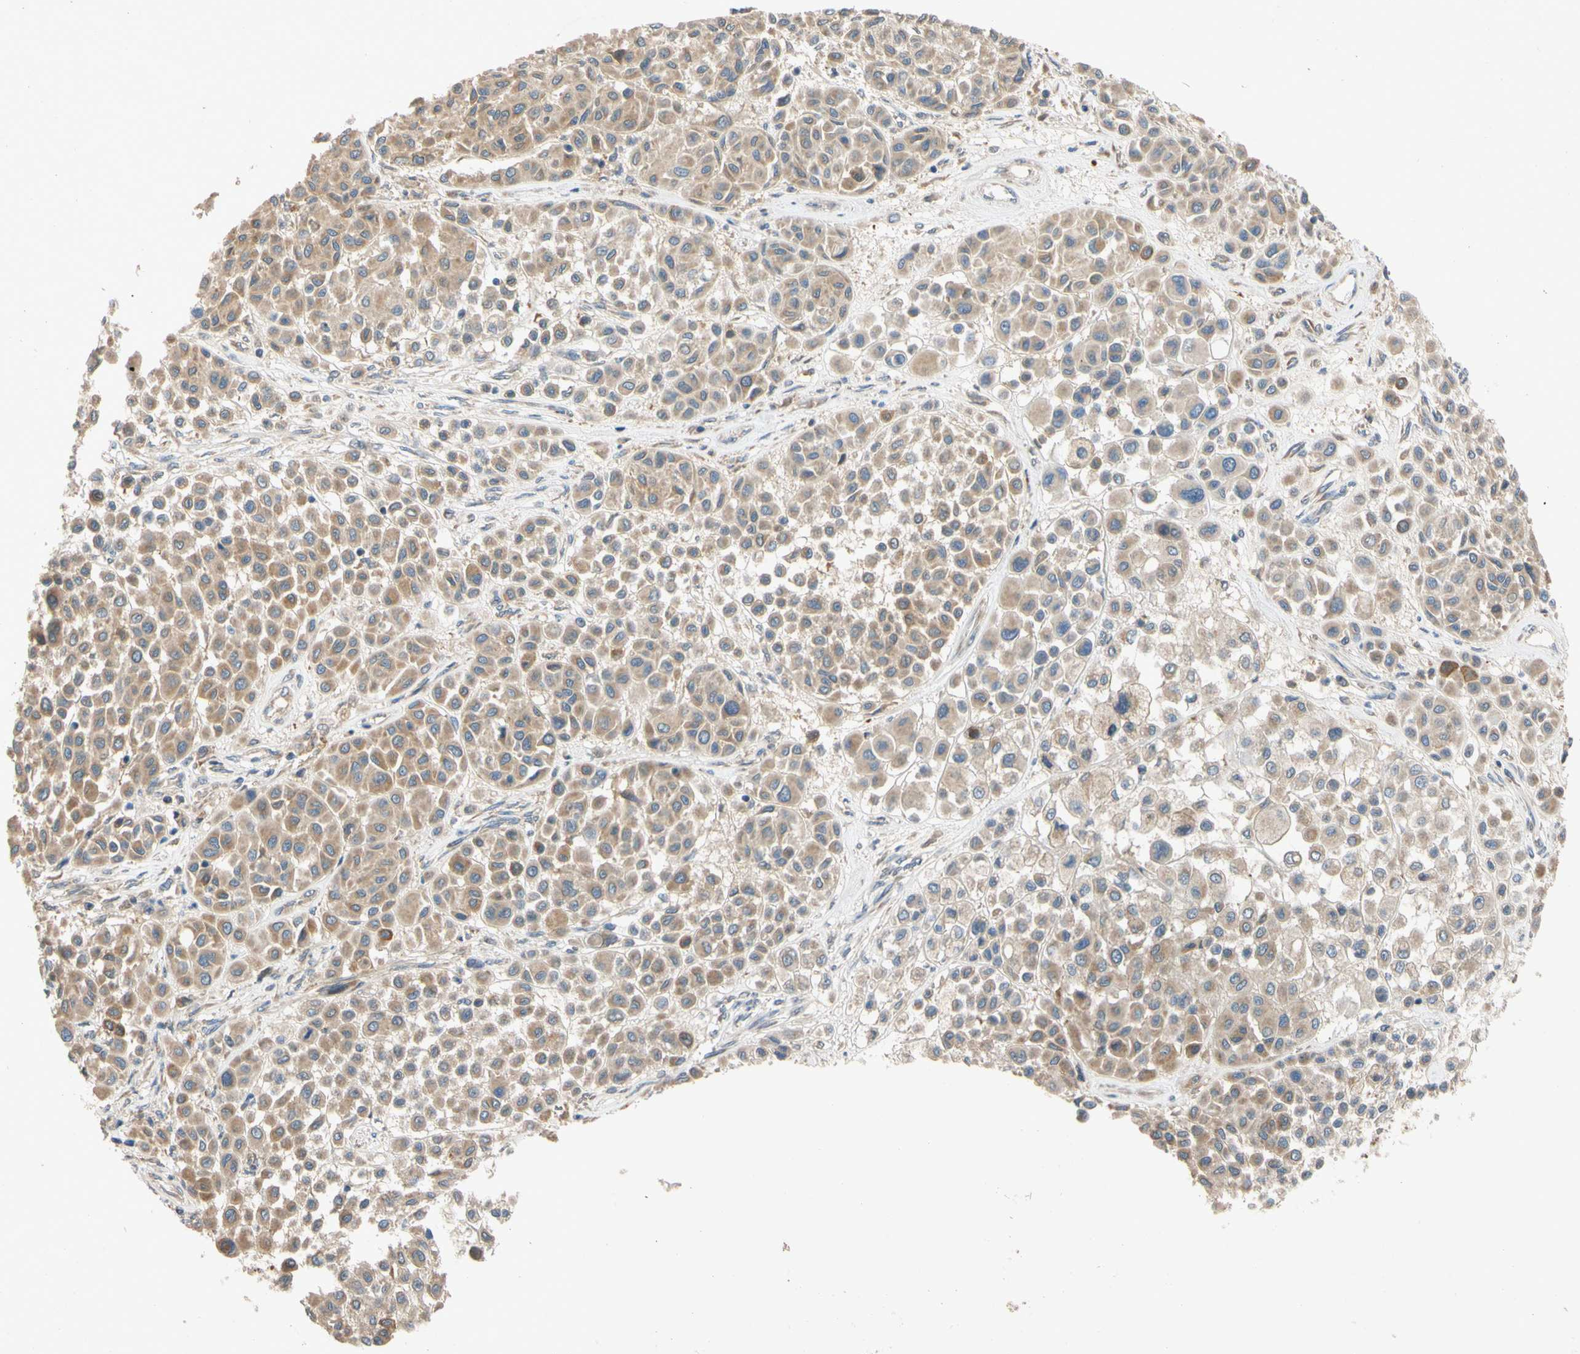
{"staining": {"intensity": "moderate", "quantity": ">75%", "location": "cytoplasmic/membranous"}, "tissue": "melanoma", "cell_type": "Tumor cells", "image_type": "cancer", "snomed": [{"axis": "morphology", "description": "Malignant melanoma, Metastatic site"}, {"axis": "topography", "description": "Soft tissue"}], "caption": "This is a histology image of immunohistochemistry staining of melanoma, which shows moderate positivity in the cytoplasmic/membranous of tumor cells.", "gene": "MBTPS2", "patient": {"sex": "male", "age": 41}}